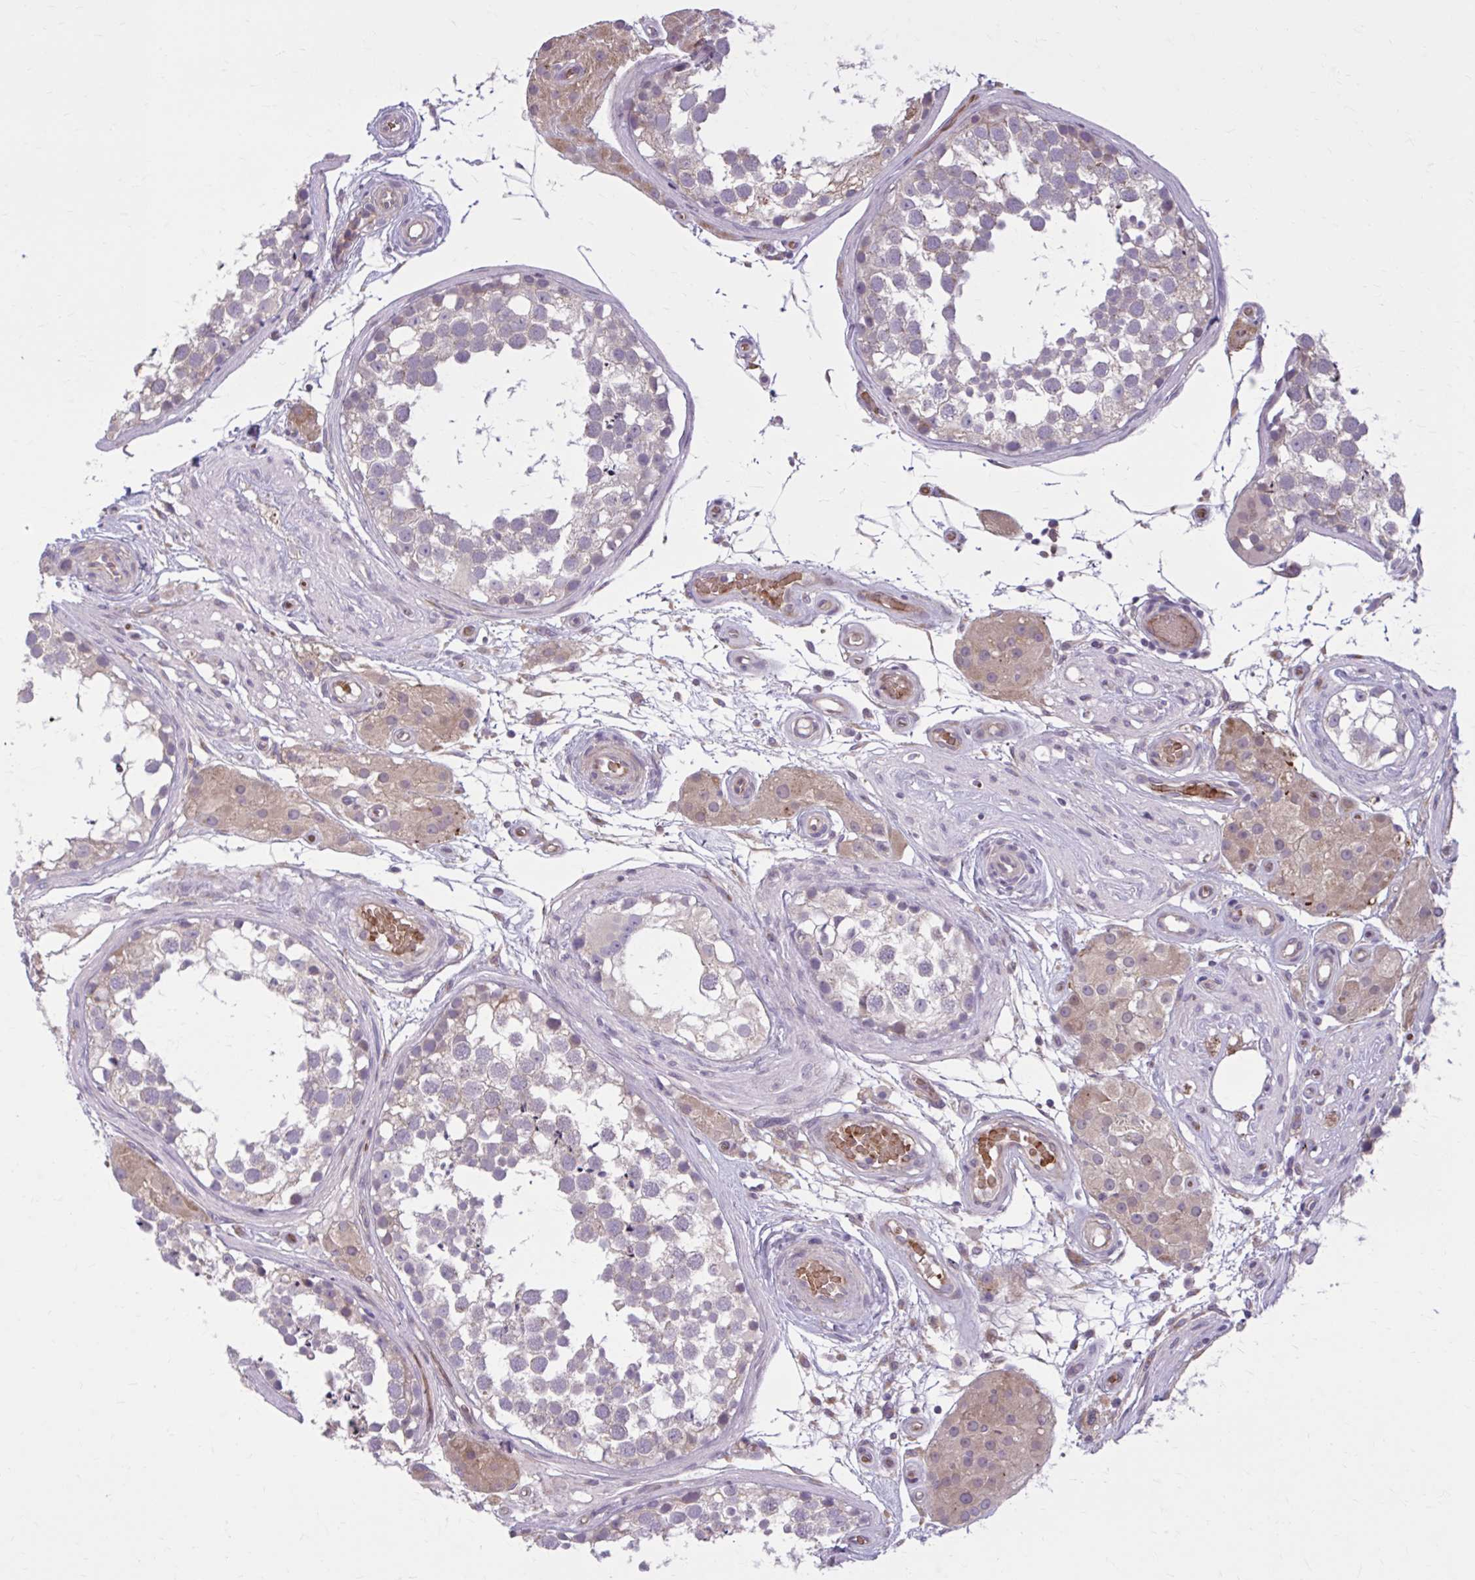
{"staining": {"intensity": "weak", "quantity": "<25%", "location": "cytoplasmic/membranous"}, "tissue": "testis", "cell_type": "Cells in seminiferous ducts", "image_type": "normal", "snomed": [{"axis": "morphology", "description": "Normal tissue, NOS"}, {"axis": "morphology", "description": "Seminoma, NOS"}, {"axis": "topography", "description": "Testis"}], "caption": "The photomicrograph reveals no staining of cells in seminiferous ducts in unremarkable testis. (Immunohistochemistry (ihc), brightfield microscopy, high magnification).", "gene": "SNF8", "patient": {"sex": "male", "age": 65}}